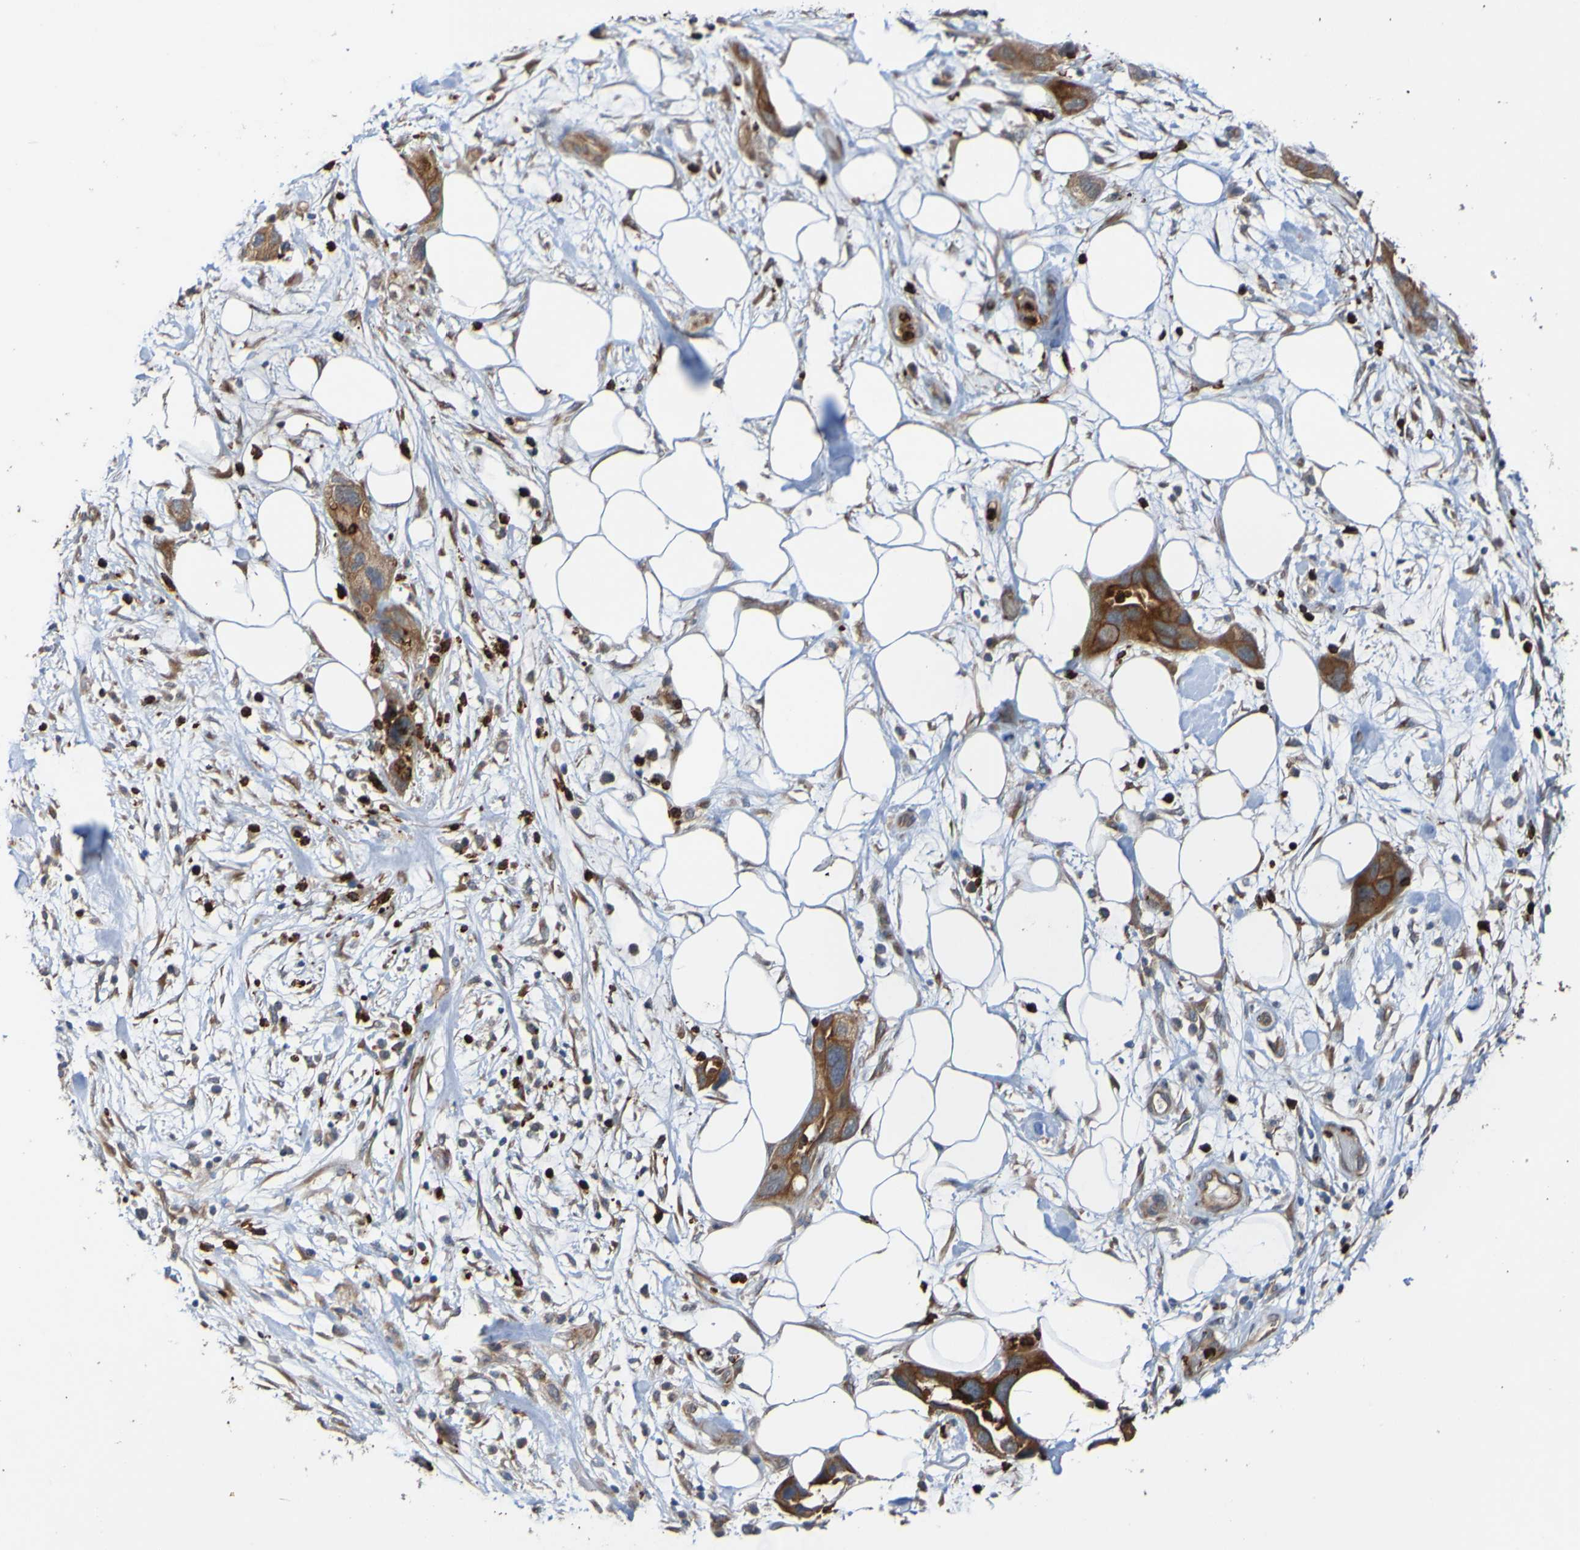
{"staining": {"intensity": "strong", "quantity": ">75%", "location": "cytoplasmic/membranous"}, "tissue": "pancreatic cancer", "cell_type": "Tumor cells", "image_type": "cancer", "snomed": [{"axis": "morphology", "description": "Adenocarcinoma, NOS"}, {"axis": "topography", "description": "Pancreas"}], "caption": "Adenocarcinoma (pancreatic) stained with DAB IHC demonstrates high levels of strong cytoplasmic/membranous positivity in about >75% of tumor cells.", "gene": "ST8SIA6", "patient": {"sex": "female", "age": 71}}